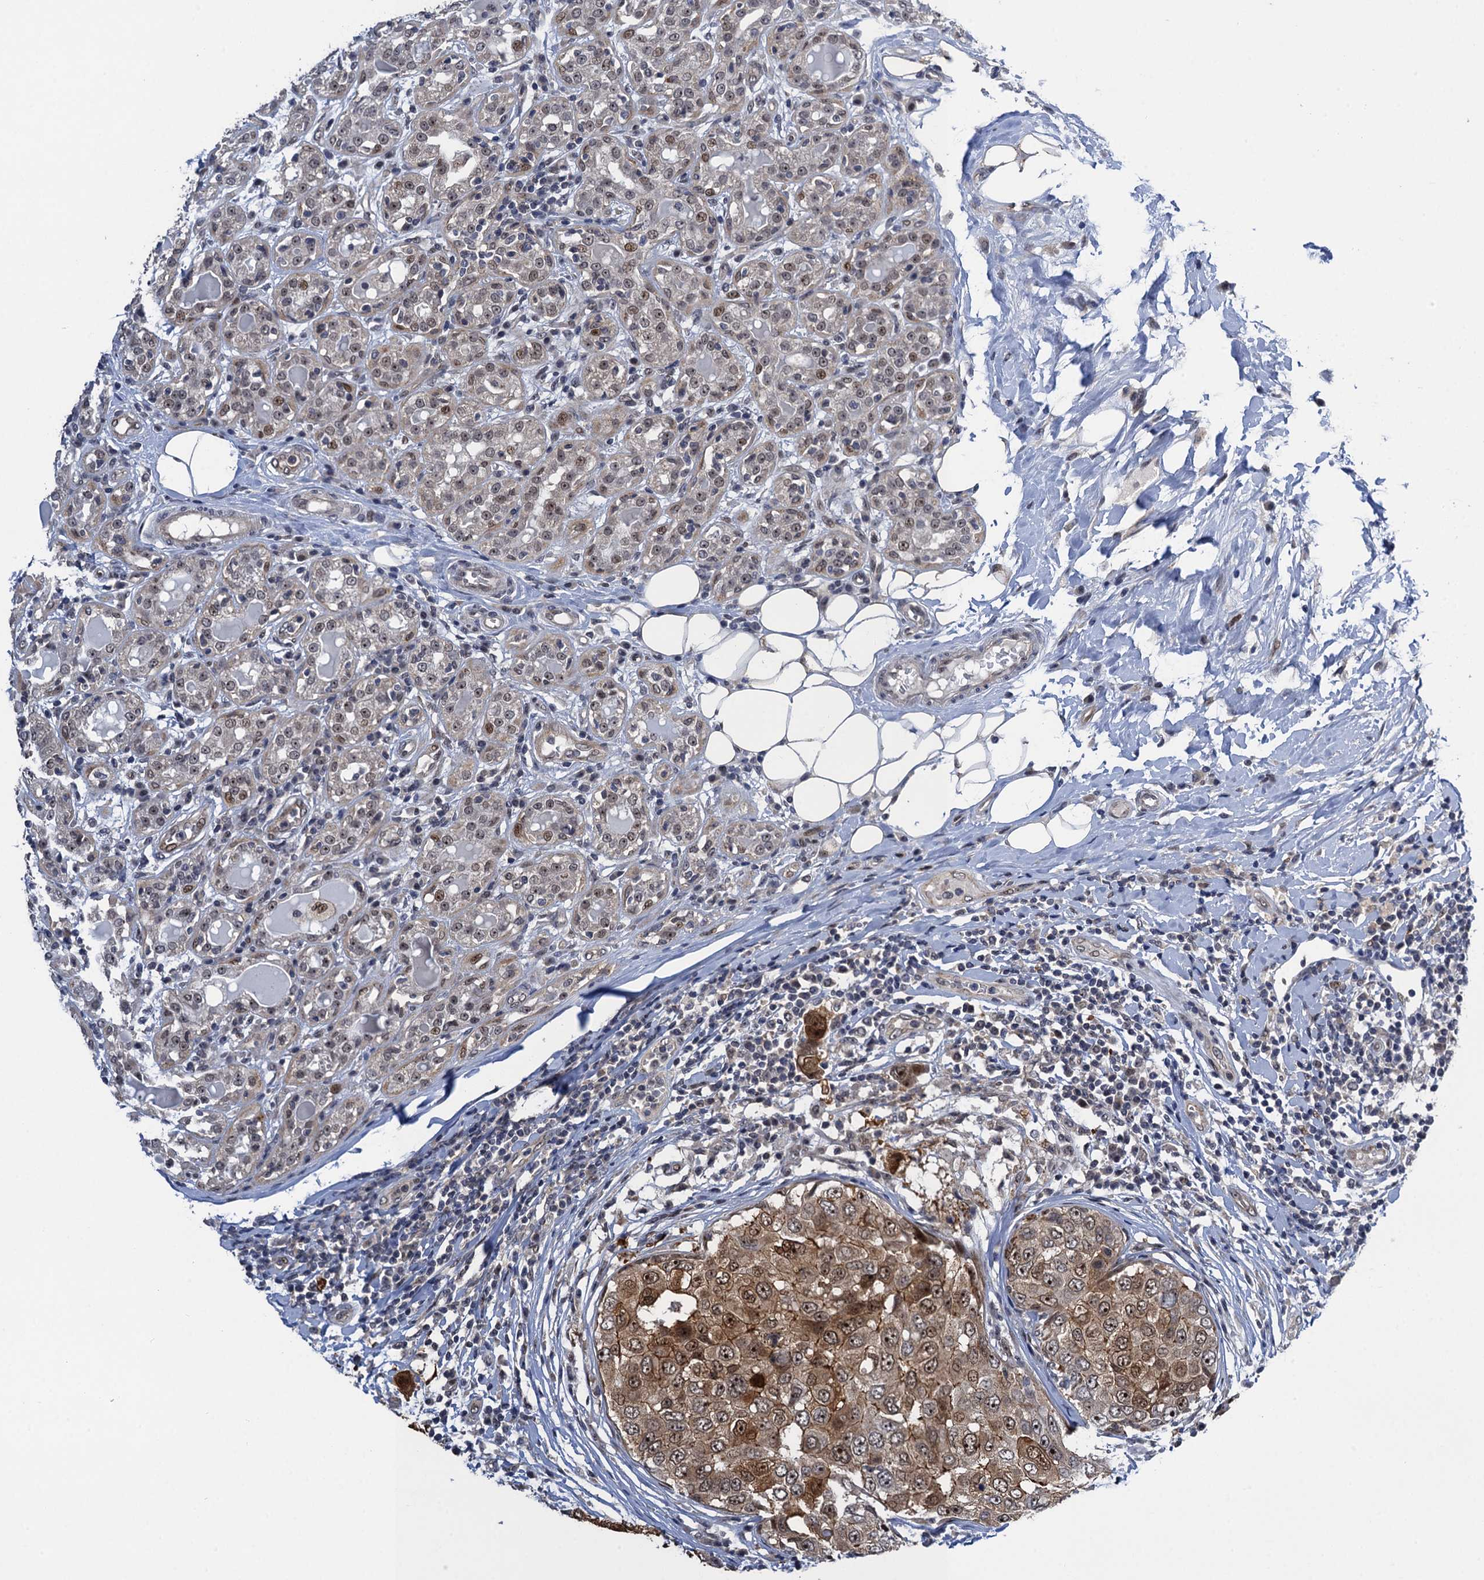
{"staining": {"intensity": "moderate", "quantity": ">75%", "location": "cytoplasmic/membranous,nuclear"}, "tissue": "breast cancer", "cell_type": "Tumor cells", "image_type": "cancer", "snomed": [{"axis": "morphology", "description": "Duct carcinoma"}, {"axis": "topography", "description": "Breast"}], "caption": "The immunohistochemical stain labels moderate cytoplasmic/membranous and nuclear expression in tumor cells of breast cancer (infiltrating ductal carcinoma) tissue. The protein is shown in brown color, while the nuclei are stained blue.", "gene": "ZAR1L", "patient": {"sex": "female", "age": 27}}